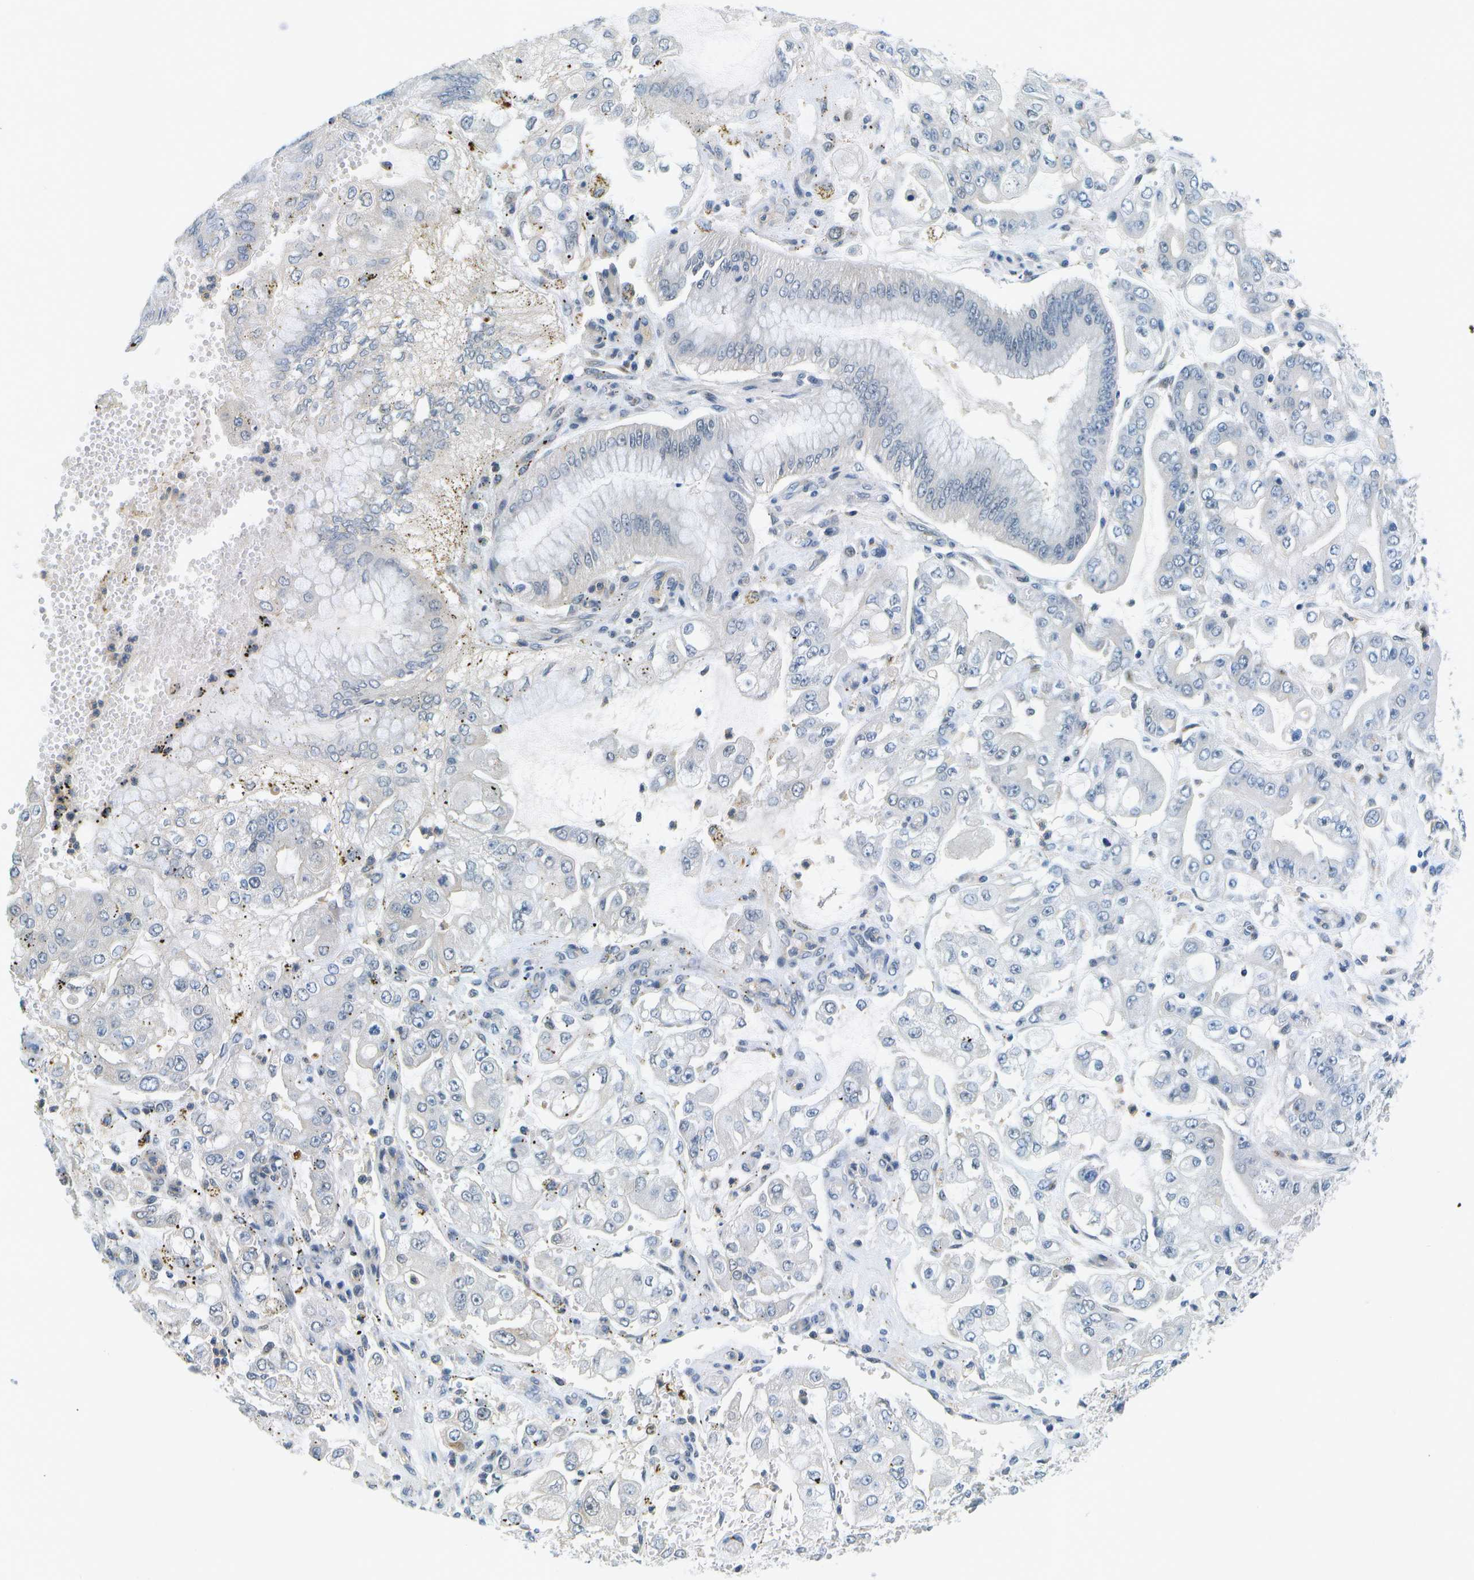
{"staining": {"intensity": "negative", "quantity": "none", "location": "none"}, "tissue": "stomach cancer", "cell_type": "Tumor cells", "image_type": "cancer", "snomed": [{"axis": "morphology", "description": "Adenocarcinoma, NOS"}, {"axis": "topography", "description": "Stomach"}], "caption": "Stomach cancer (adenocarcinoma) was stained to show a protein in brown. There is no significant expression in tumor cells.", "gene": "RASGRP2", "patient": {"sex": "male", "age": 76}}